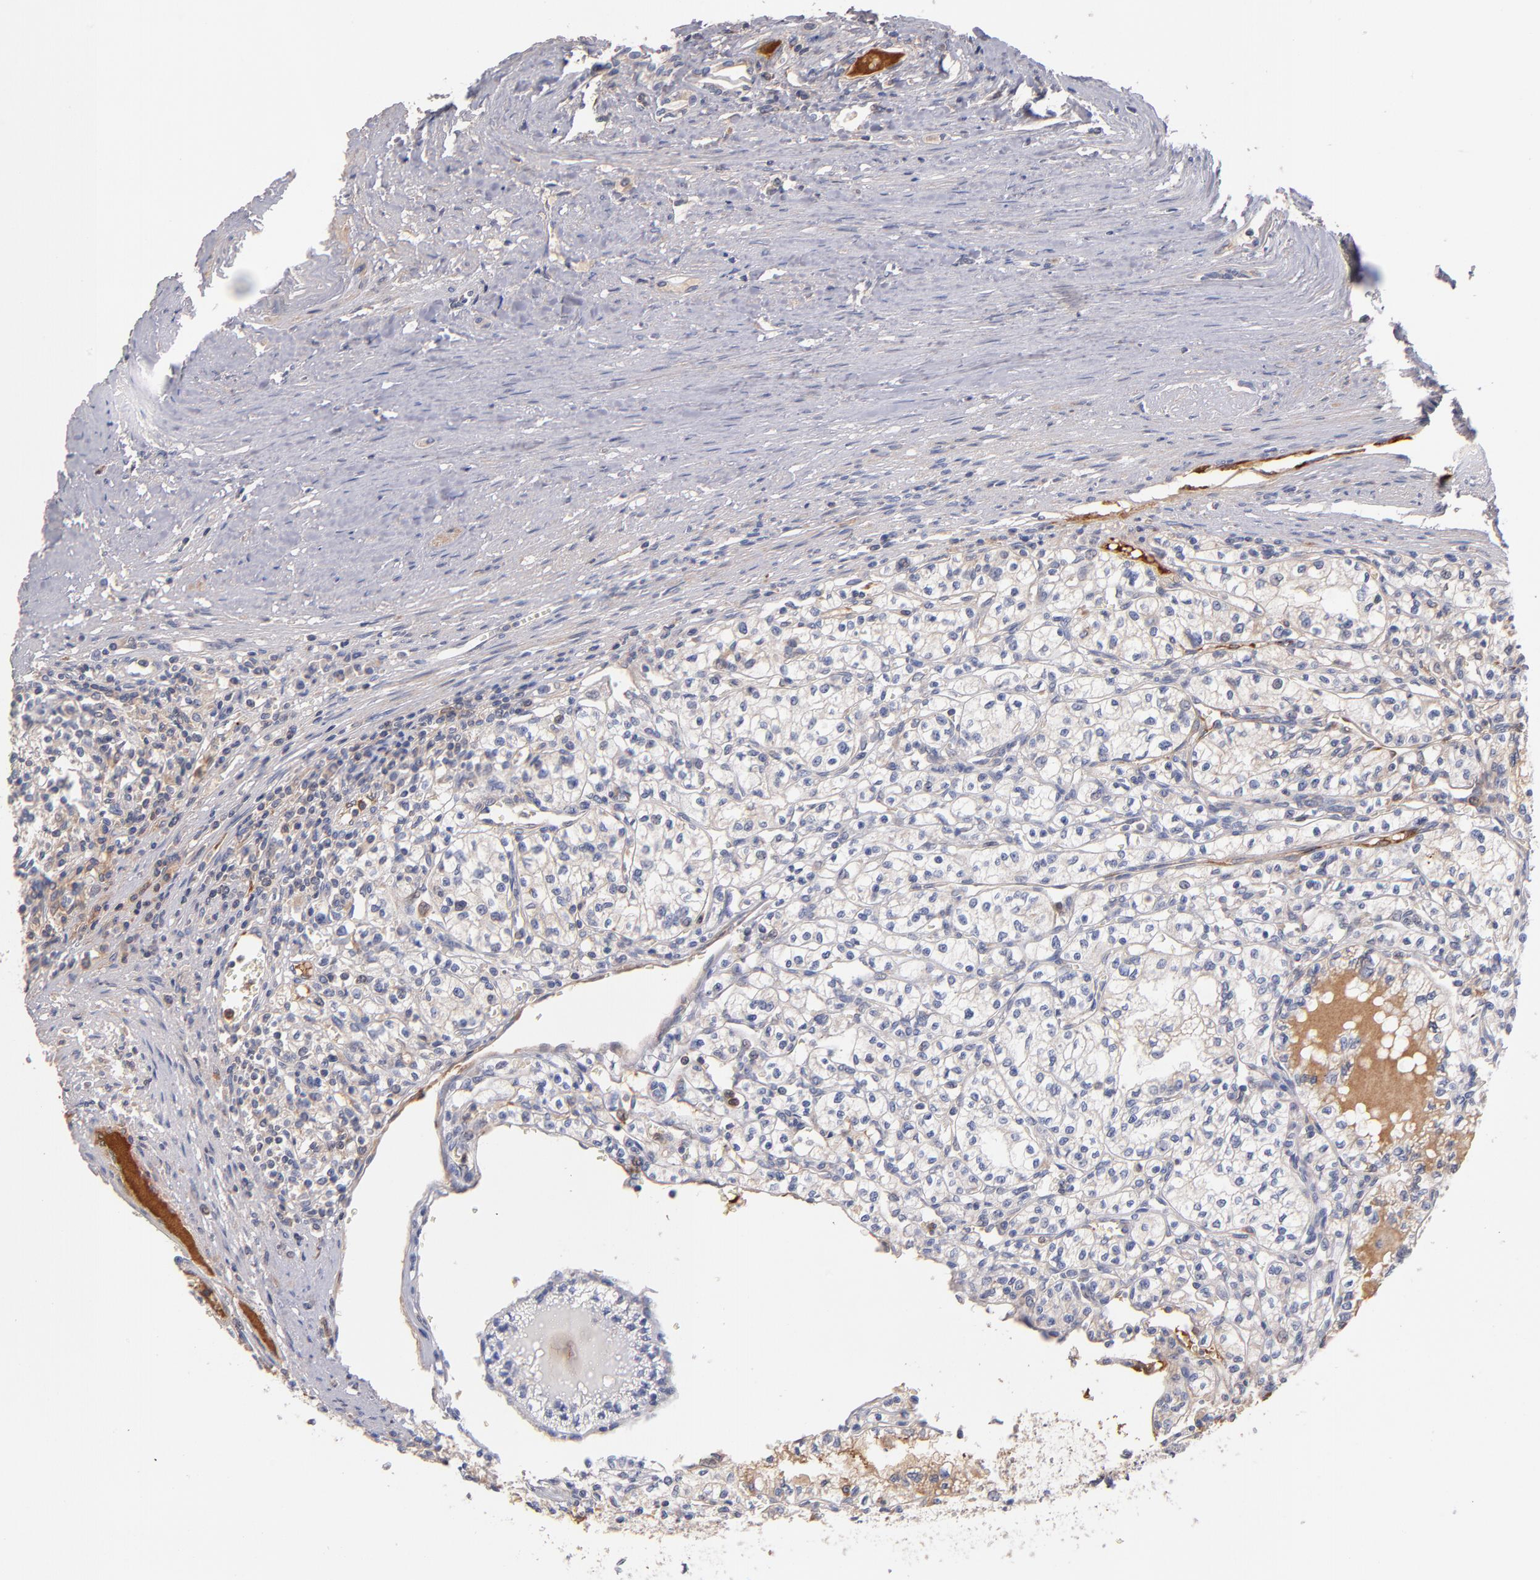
{"staining": {"intensity": "weak", "quantity": "25%-75%", "location": "cytoplasmic/membranous"}, "tissue": "renal cancer", "cell_type": "Tumor cells", "image_type": "cancer", "snomed": [{"axis": "morphology", "description": "Adenocarcinoma, NOS"}, {"axis": "topography", "description": "Kidney"}], "caption": "High-magnification brightfield microscopy of renal adenocarcinoma stained with DAB (brown) and counterstained with hematoxylin (blue). tumor cells exhibit weak cytoplasmic/membranous expression is appreciated in approximately25%-75% of cells. Immunohistochemistry stains the protein of interest in brown and the nuclei are stained blue.", "gene": "DACT1", "patient": {"sex": "male", "age": 61}}